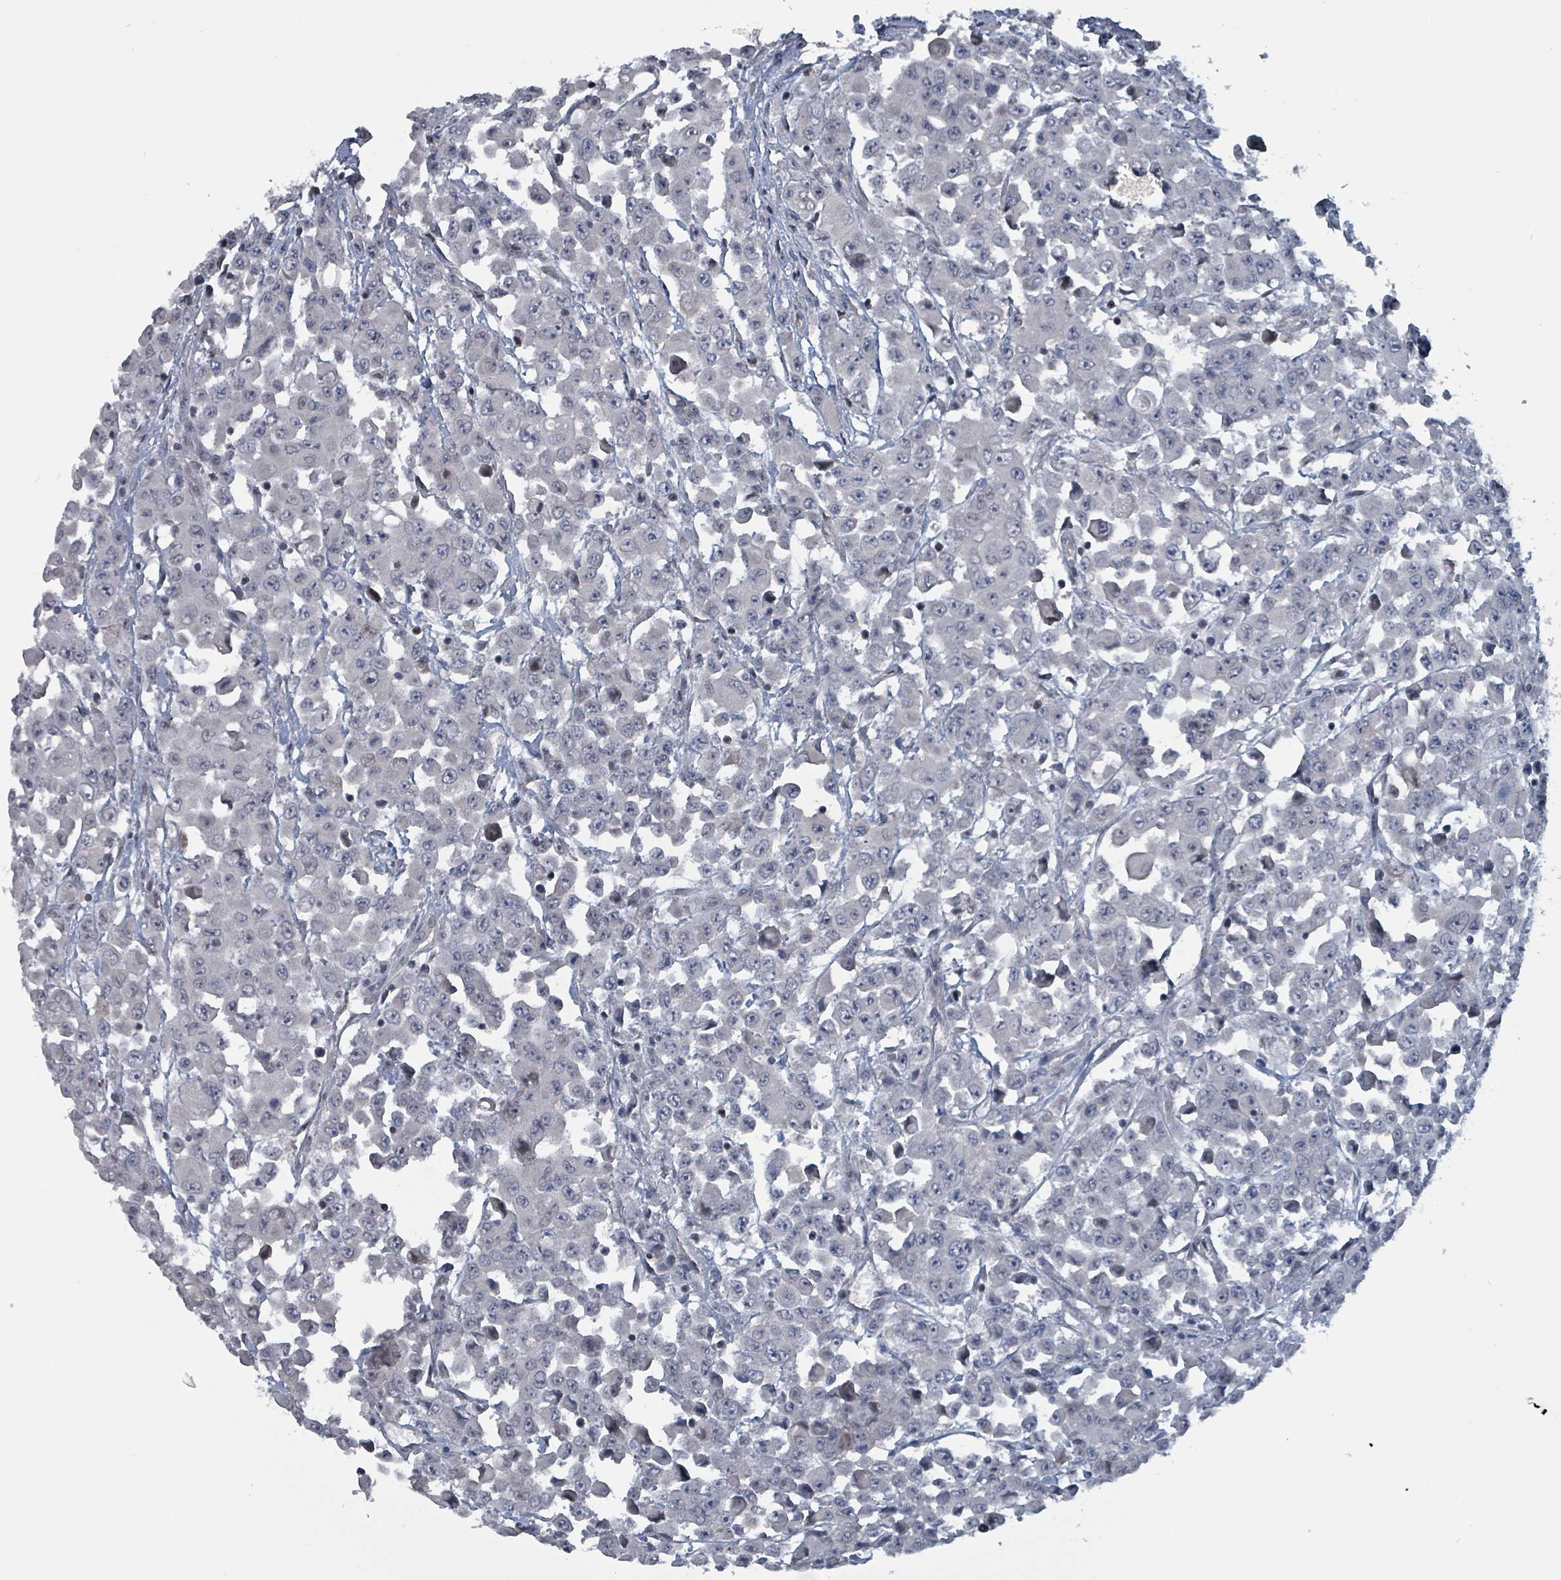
{"staining": {"intensity": "negative", "quantity": "none", "location": "none"}, "tissue": "colorectal cancer", "cell_type": "Tumor cells", "image_type": "cancer", "snomed": [{"axis": "morphology", "description": "Adenocarcinoma, NOS"}, {"axis": "topography", "description": "Colon"}], "caption": "Tumor cells are negative for protein expression in human adenocarcinoma (colorectal).", "gene": "BIVM", "patient": {"sex": "male", "age": 51}}